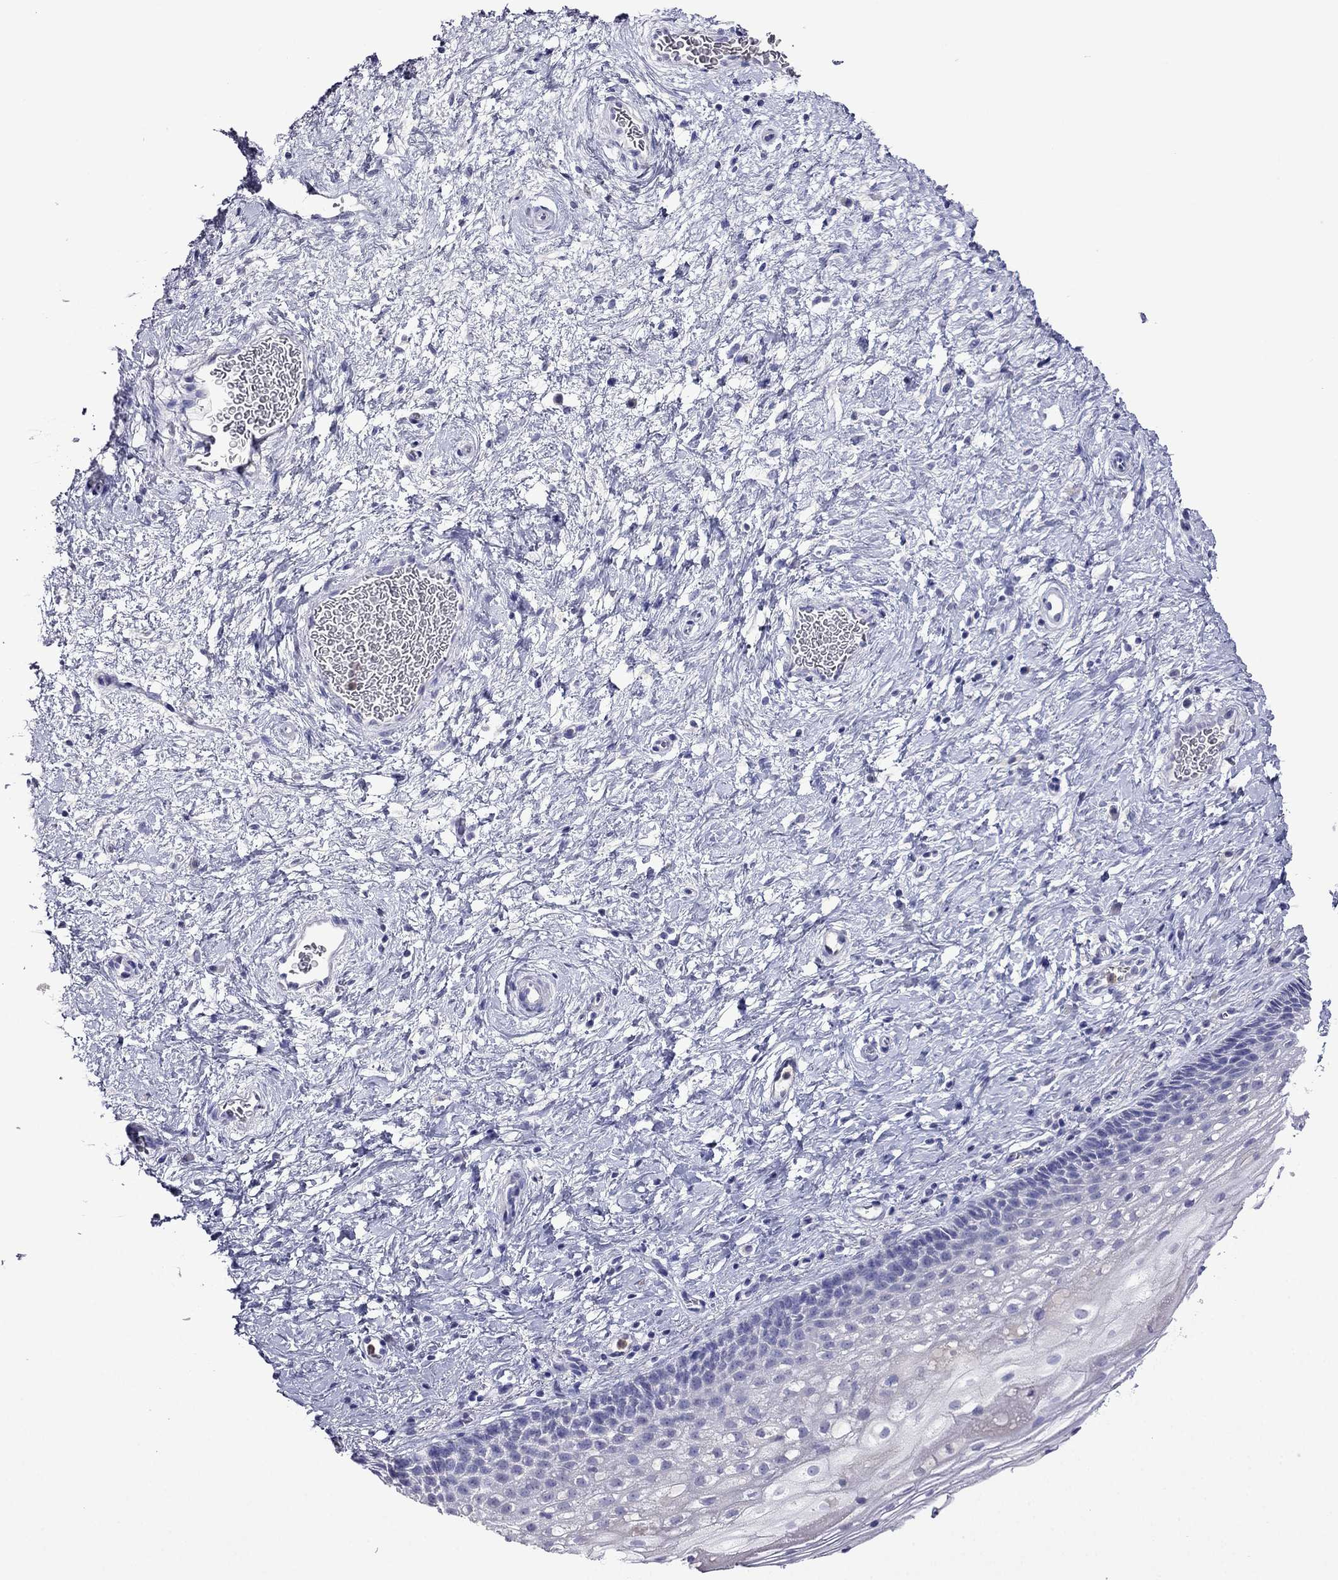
{"staining": {"intensity": "negative", "quantity": "none", "location": "none"}, "tissue": "cervix", "cell_type": "Glandular cells", "image_type": "normal", "snomed": [{"axis": "morphology", "description": "Normal tissue, NOS"}, {"axis": "topography", "description": "Cervix"}], "caption": "This is an immunohistochemistry (IHC) photomicrograph of unremarkable cervix. There is no expression in glandular cells.", "gene": "CDHR4", "patient": {"sex": "female", "age": 34}}